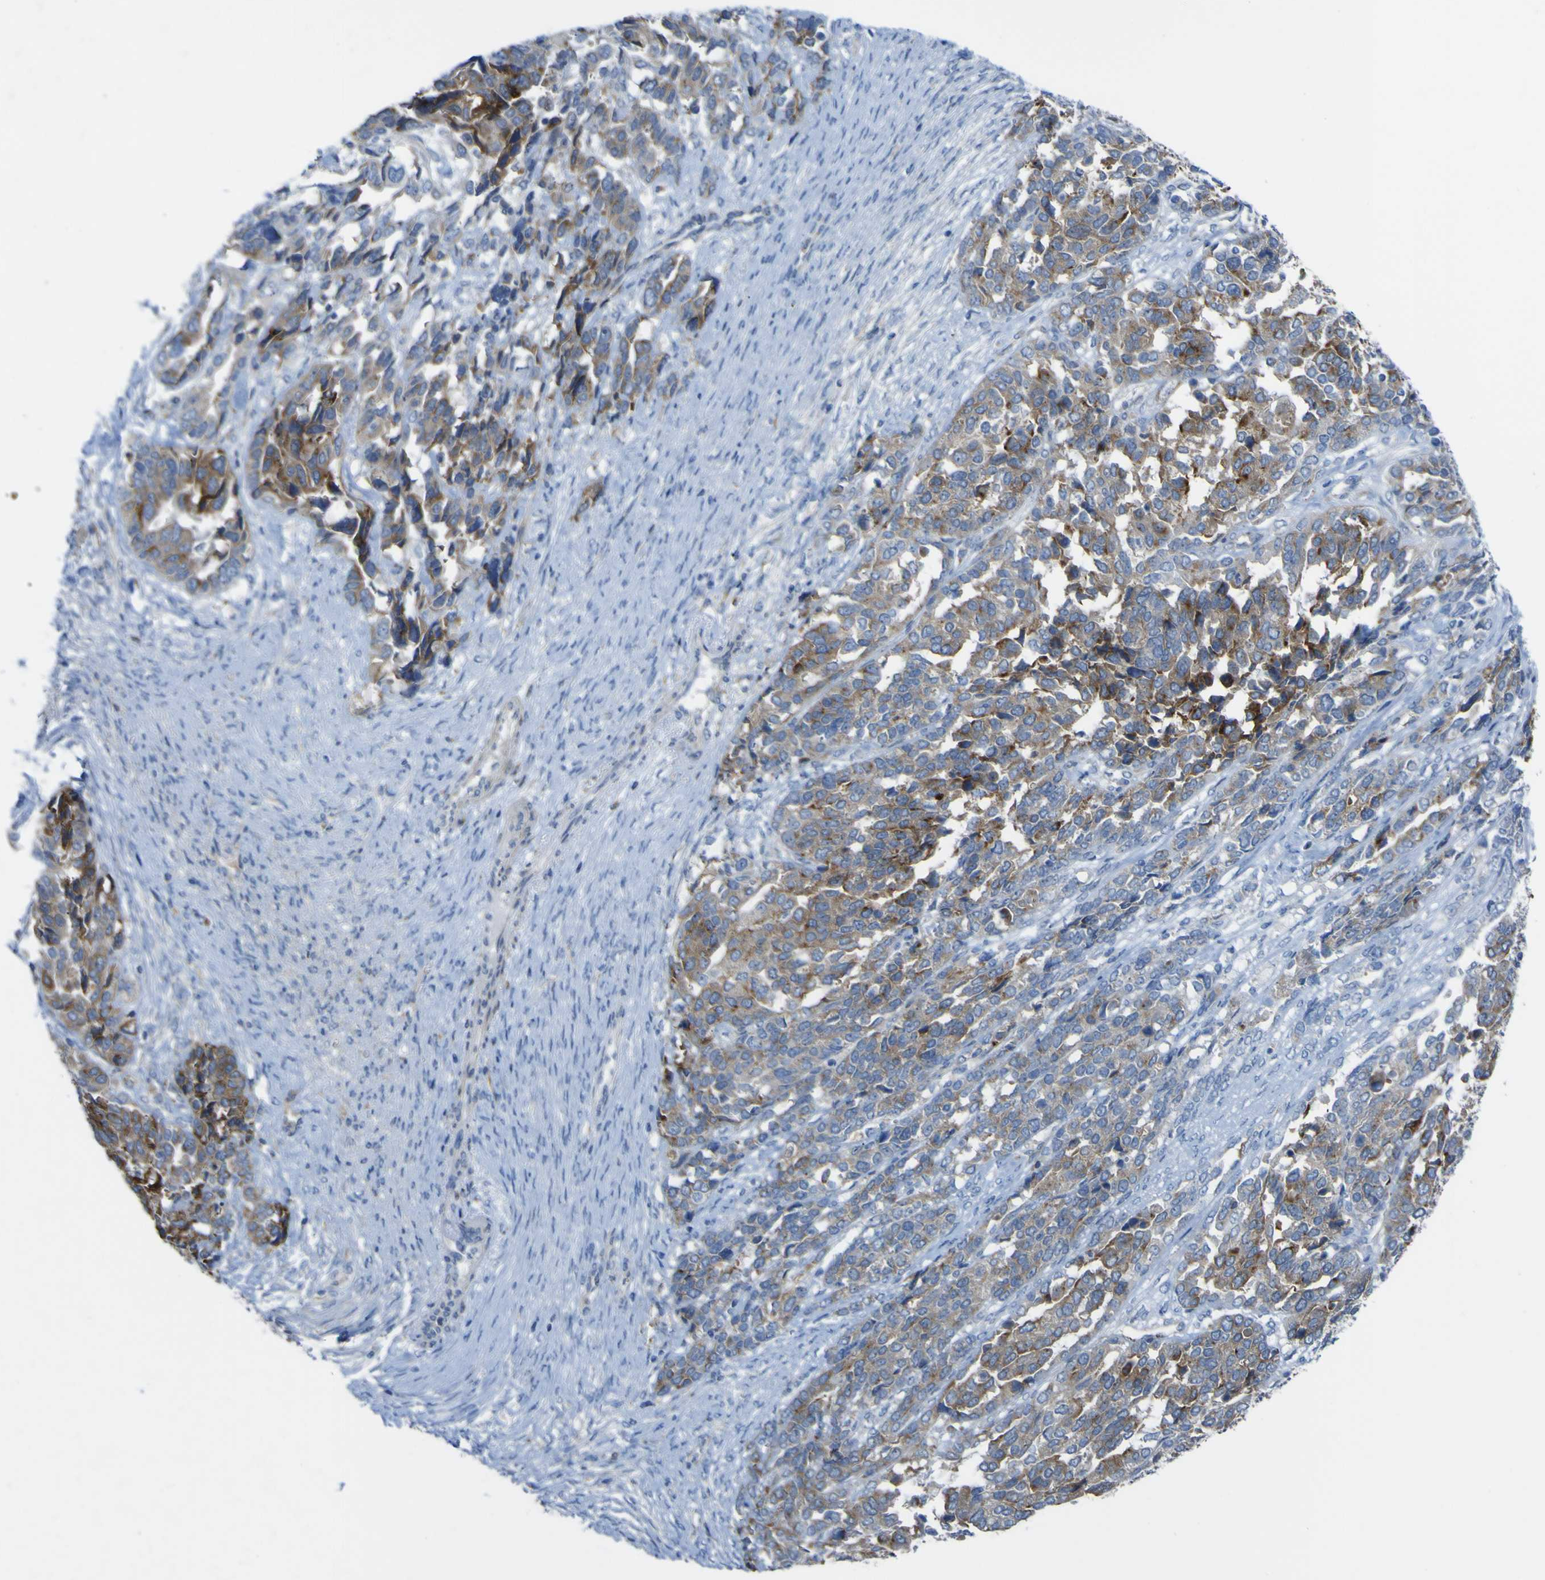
{"staining": {"intensity": "moderate", "quantity": ">75%", "location": "cytoplasmic/membranous"}, "tissue": "ovarian cancer", "cell_type": "Tumor cells", "image_type": "cancer", "snomed": [{"axis": "morphology", "description": "Cystadenocarcinoma, serous, NOS"}, {"axis": "topography", "description": "Ovary"}], "caption": "High-magnification brightfield microscopy of ovarian cancer stained with DAB (3,3'-diaminobenzidine) (brown) and counterstained with hematoxylin (blue). tumor cells exhibit moderate cytoplasmic/membranous expression is present in approximately>75% of cells. Ihc stains the protein in brown and the nuclei are stained blue.", "gene": "CST3", "patient": {"sex": "female", "age": 44}}